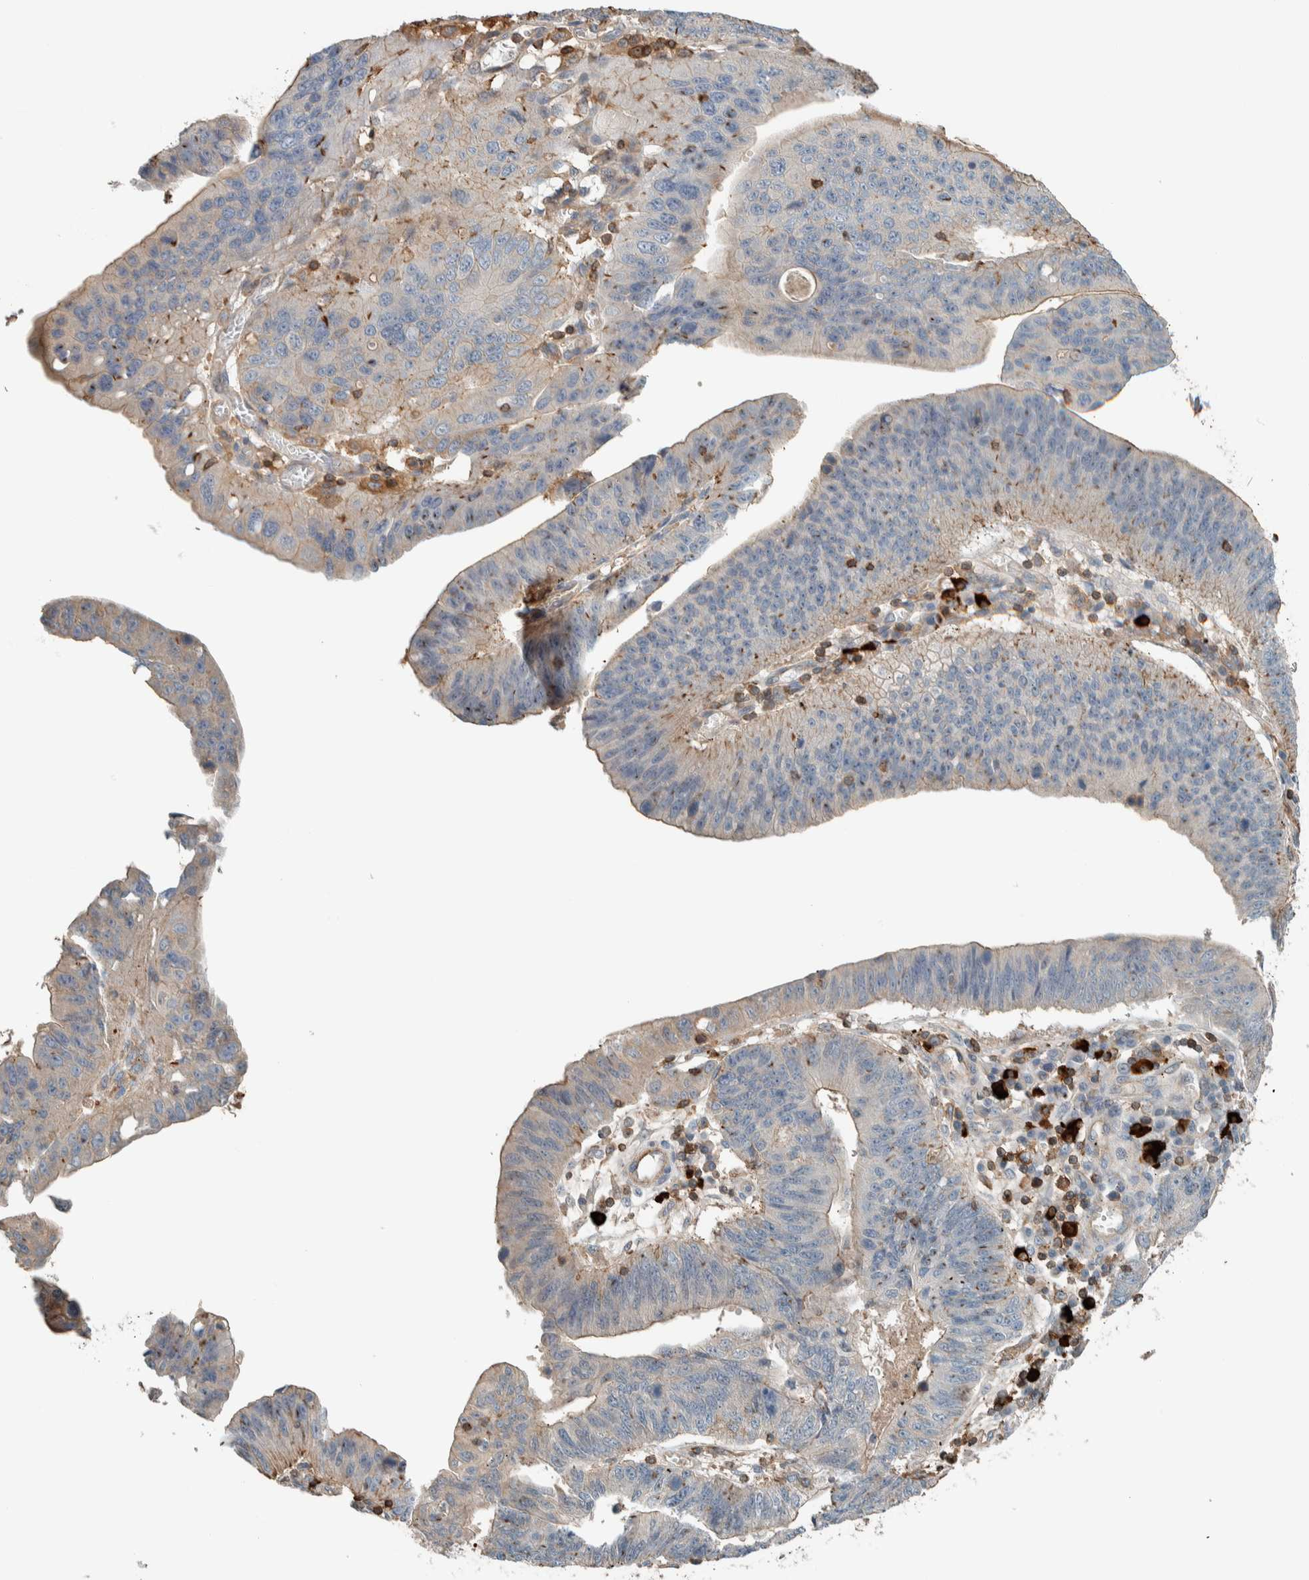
{"staining": {"intensity": "weak", "quantity": "<25%", "location": "cytoplasmic/membranous"}, "tissue": "stomach cancer", "cell_type": "Tumor cells", "image_type": "cancer", "snomed": [{"axis": "morphology", "description": "Adenocarcinoma, NOS"}, {"axis": "topography", "description": "Stomach"}], "caption": "Immunohistochemistry histopathology image of neoplastic tissue: adenocarcinoma (stomach) stained with DAB reveals no significant protein staining in tumor cells.", "gene": "CTBP2", "patient": {"sex": "male", "age": 59}}